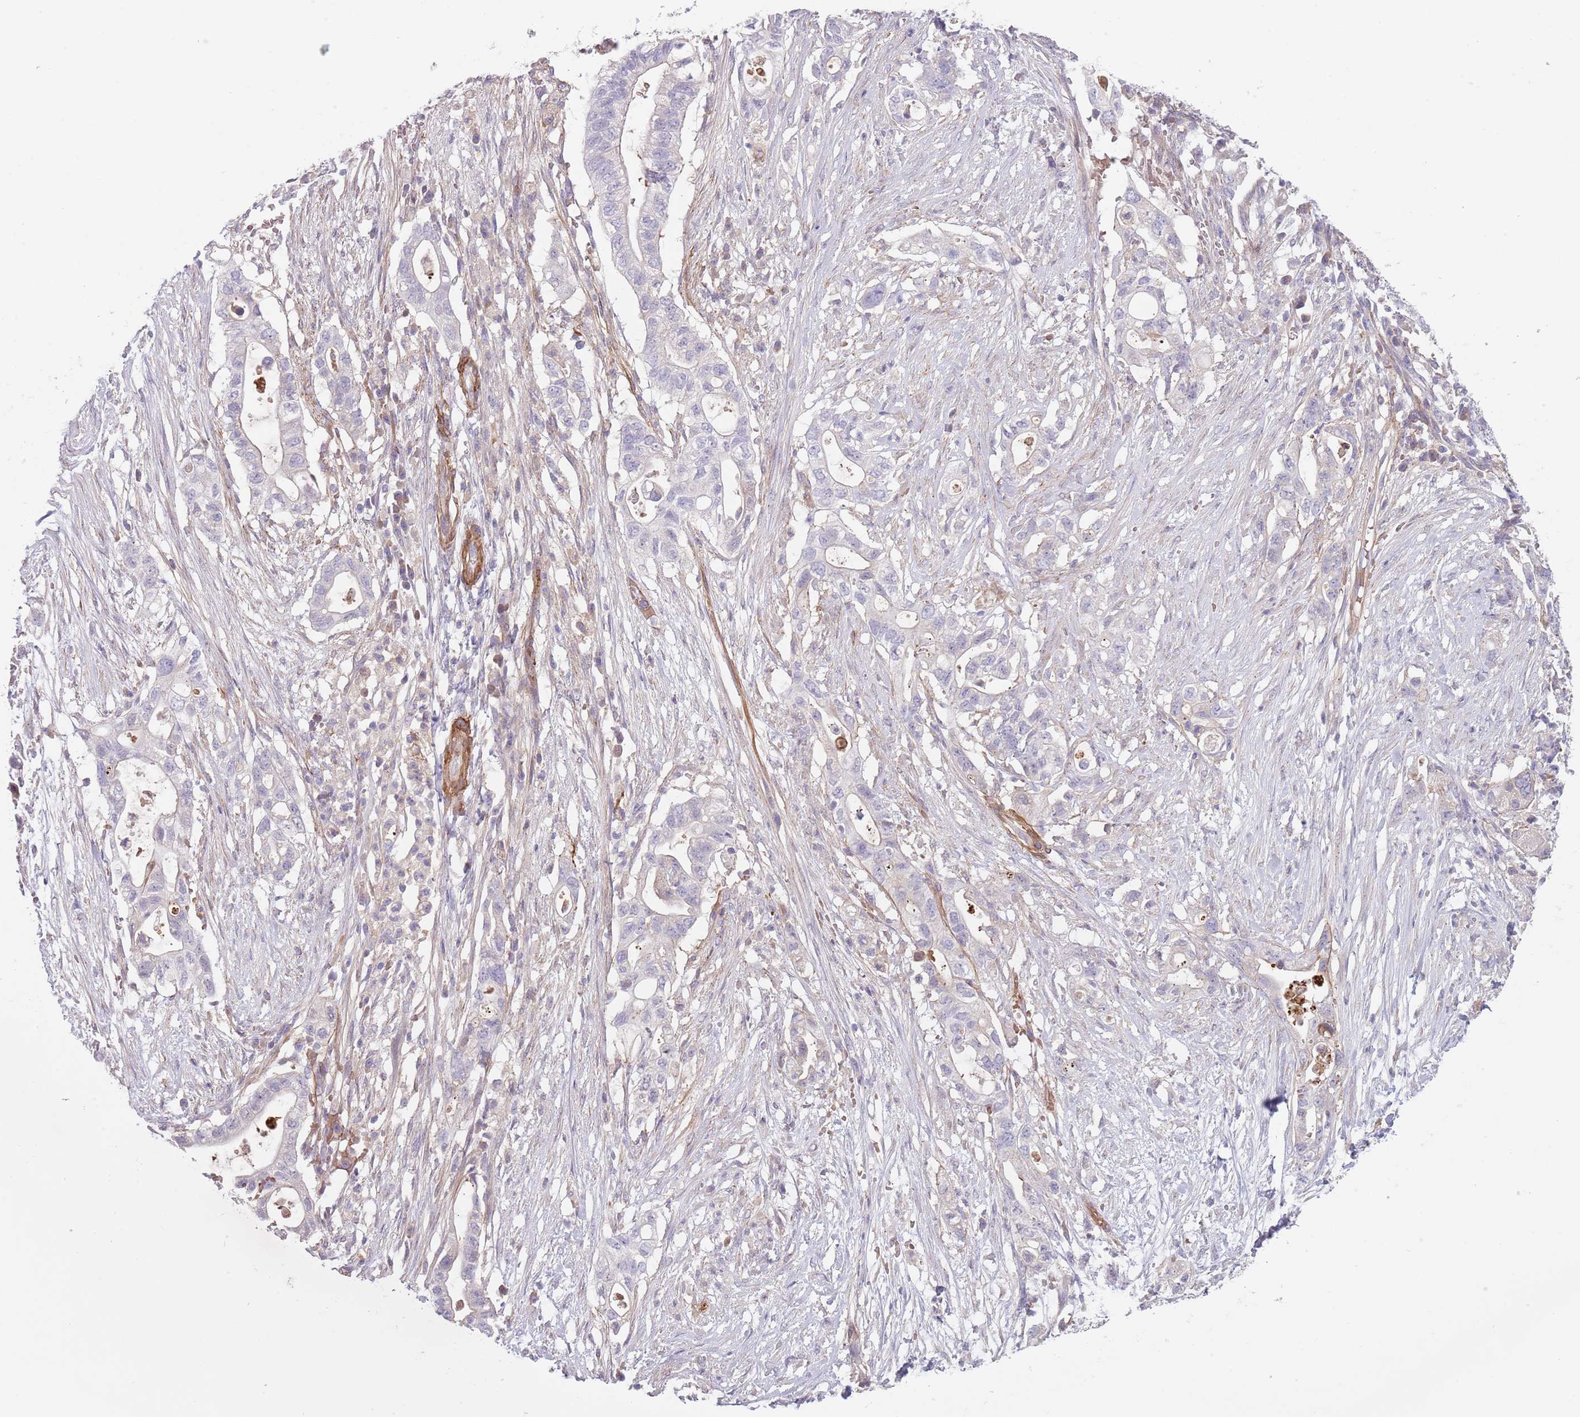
{"staining": {"intensity": "negative", "quantity": "none", "location": "none"}, "tissue": "pancreatic cancer", "cell_type": "Tumor cells", "image_type": "cancer", "snomed": [{"axis": "morphology", "description": "Adenocarcinoma, NOS"}, {"axis": "topography", "description": "Pancreas"}], "caption": "This is an IHC histopathology image of human pancreatic adenocarcinoma. There is no expression in tumor cells.", "gene": "TINAGL1", "patient": {"sex": "female", "age": 72}}